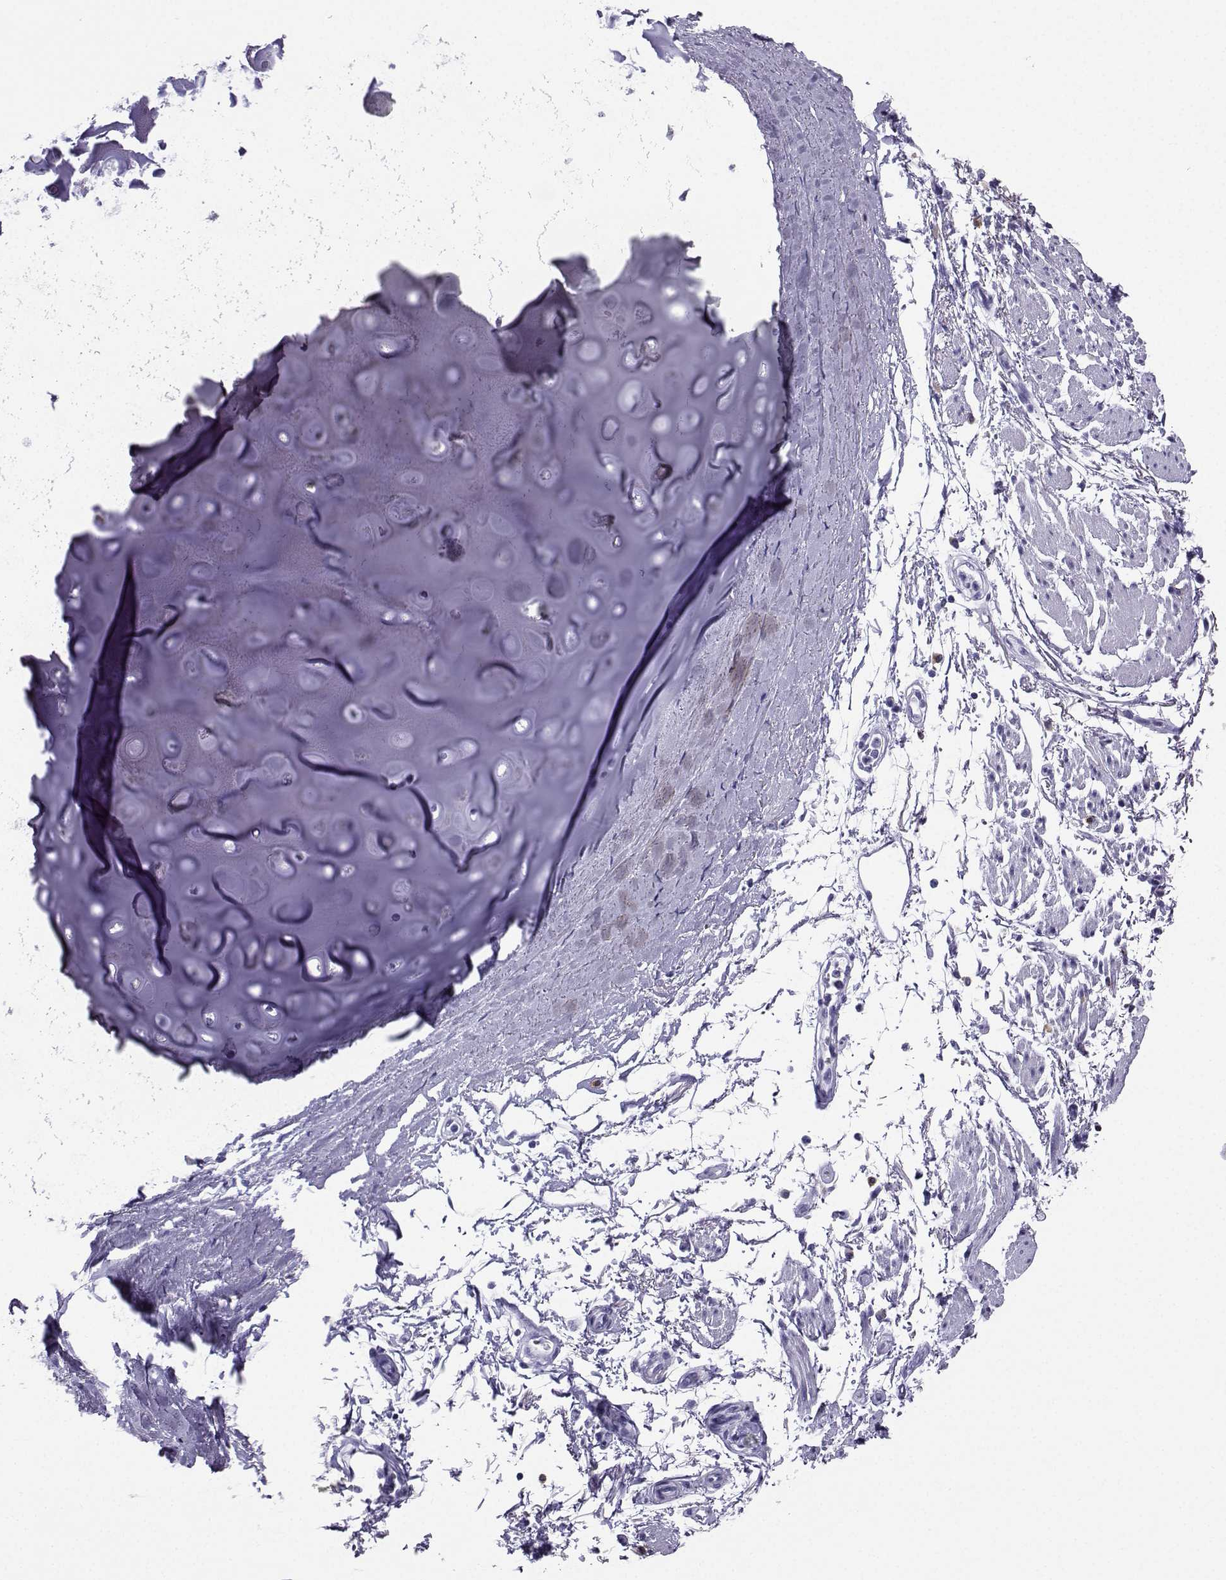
{"staining": {"intensity": "negative", "quantity": "none", "location": "none"}, "tissue": "bronchus", "cell_type": "Respiratory epithelial cells", "image_type": "normal", "snomed": [{"axis": "morphology", "description": "Normal tissue, NOS"}, {"axis": "topography", "description": "Lymph node"}, {"axis": "topography", "description": "Bronchus"}], "caption": "Unremarkable bronchus was stained to show a protein in brown. There is no significant positivity in respiratory epithelial cells. (Stains: DAB immunohistochemistry (IHC) with hematoxylin counter stain, Microscopy: brightfield microscopy at high magnification).", "gene": "SLC18A2", "patient": {"sex": "female", "age": 70}}